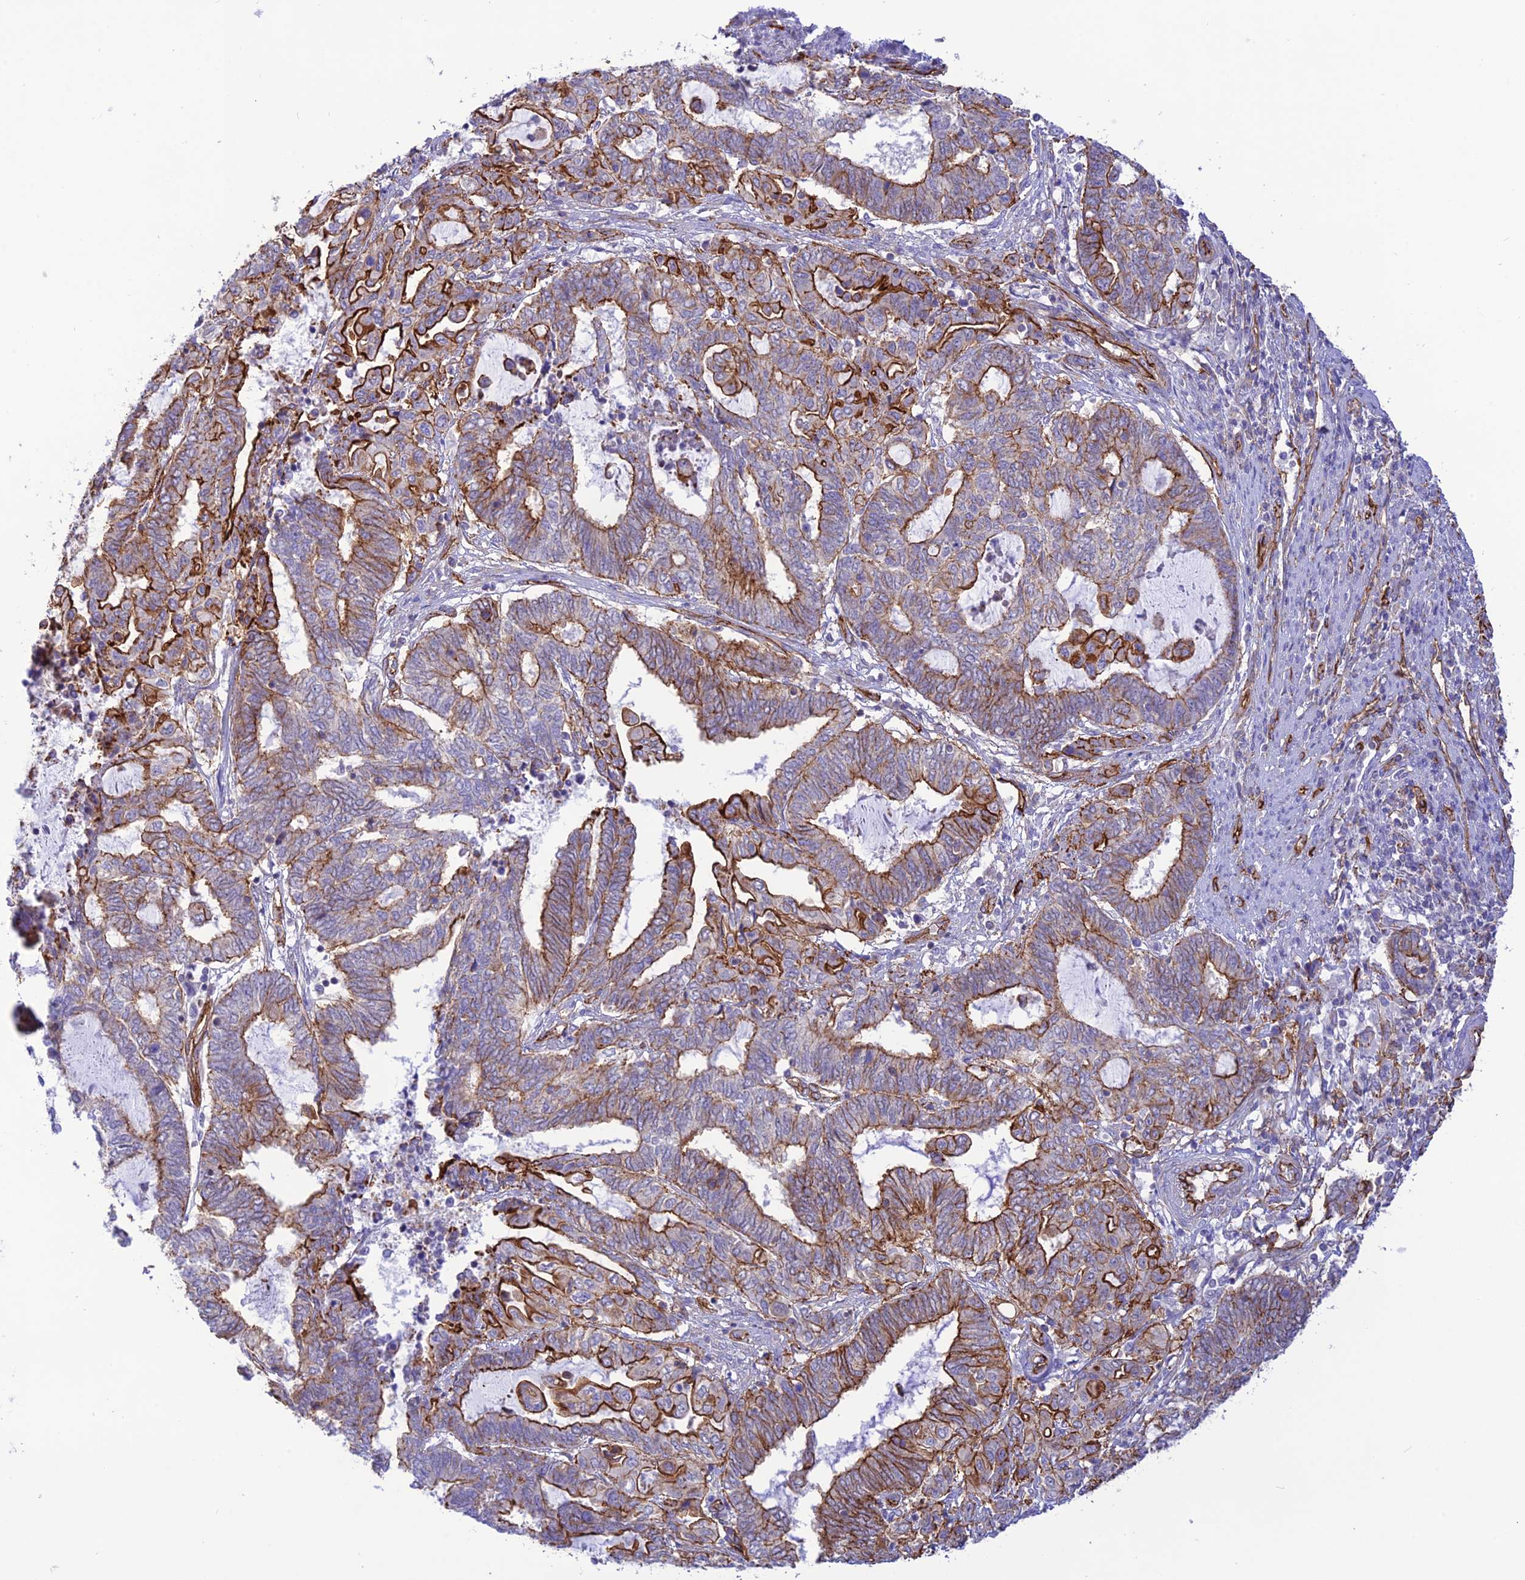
{"staining": {"intensity": "strong", "quantity": "25%-75%", "location": "cytoplasmic/membranous"}, "tissue": "endometrial cancer", "cell_type": "Tumor cells", "image_type": "cancer", "snomed": [{"axis": "morphology", "description": "Adenocarcinoma, NOS"}, {"axis": "topography", "description": "Uterus"}, {"axis": "topography", "description": "Endometrium"}], "caption": "Protein staining demonstrates strong cytoplasmic/membranous expression in about 25%-75% of tumor cells in adenocarcinoma (endometrial).", "gene": "YPEL5", "patient": {"sex": "female", "age": 70}}